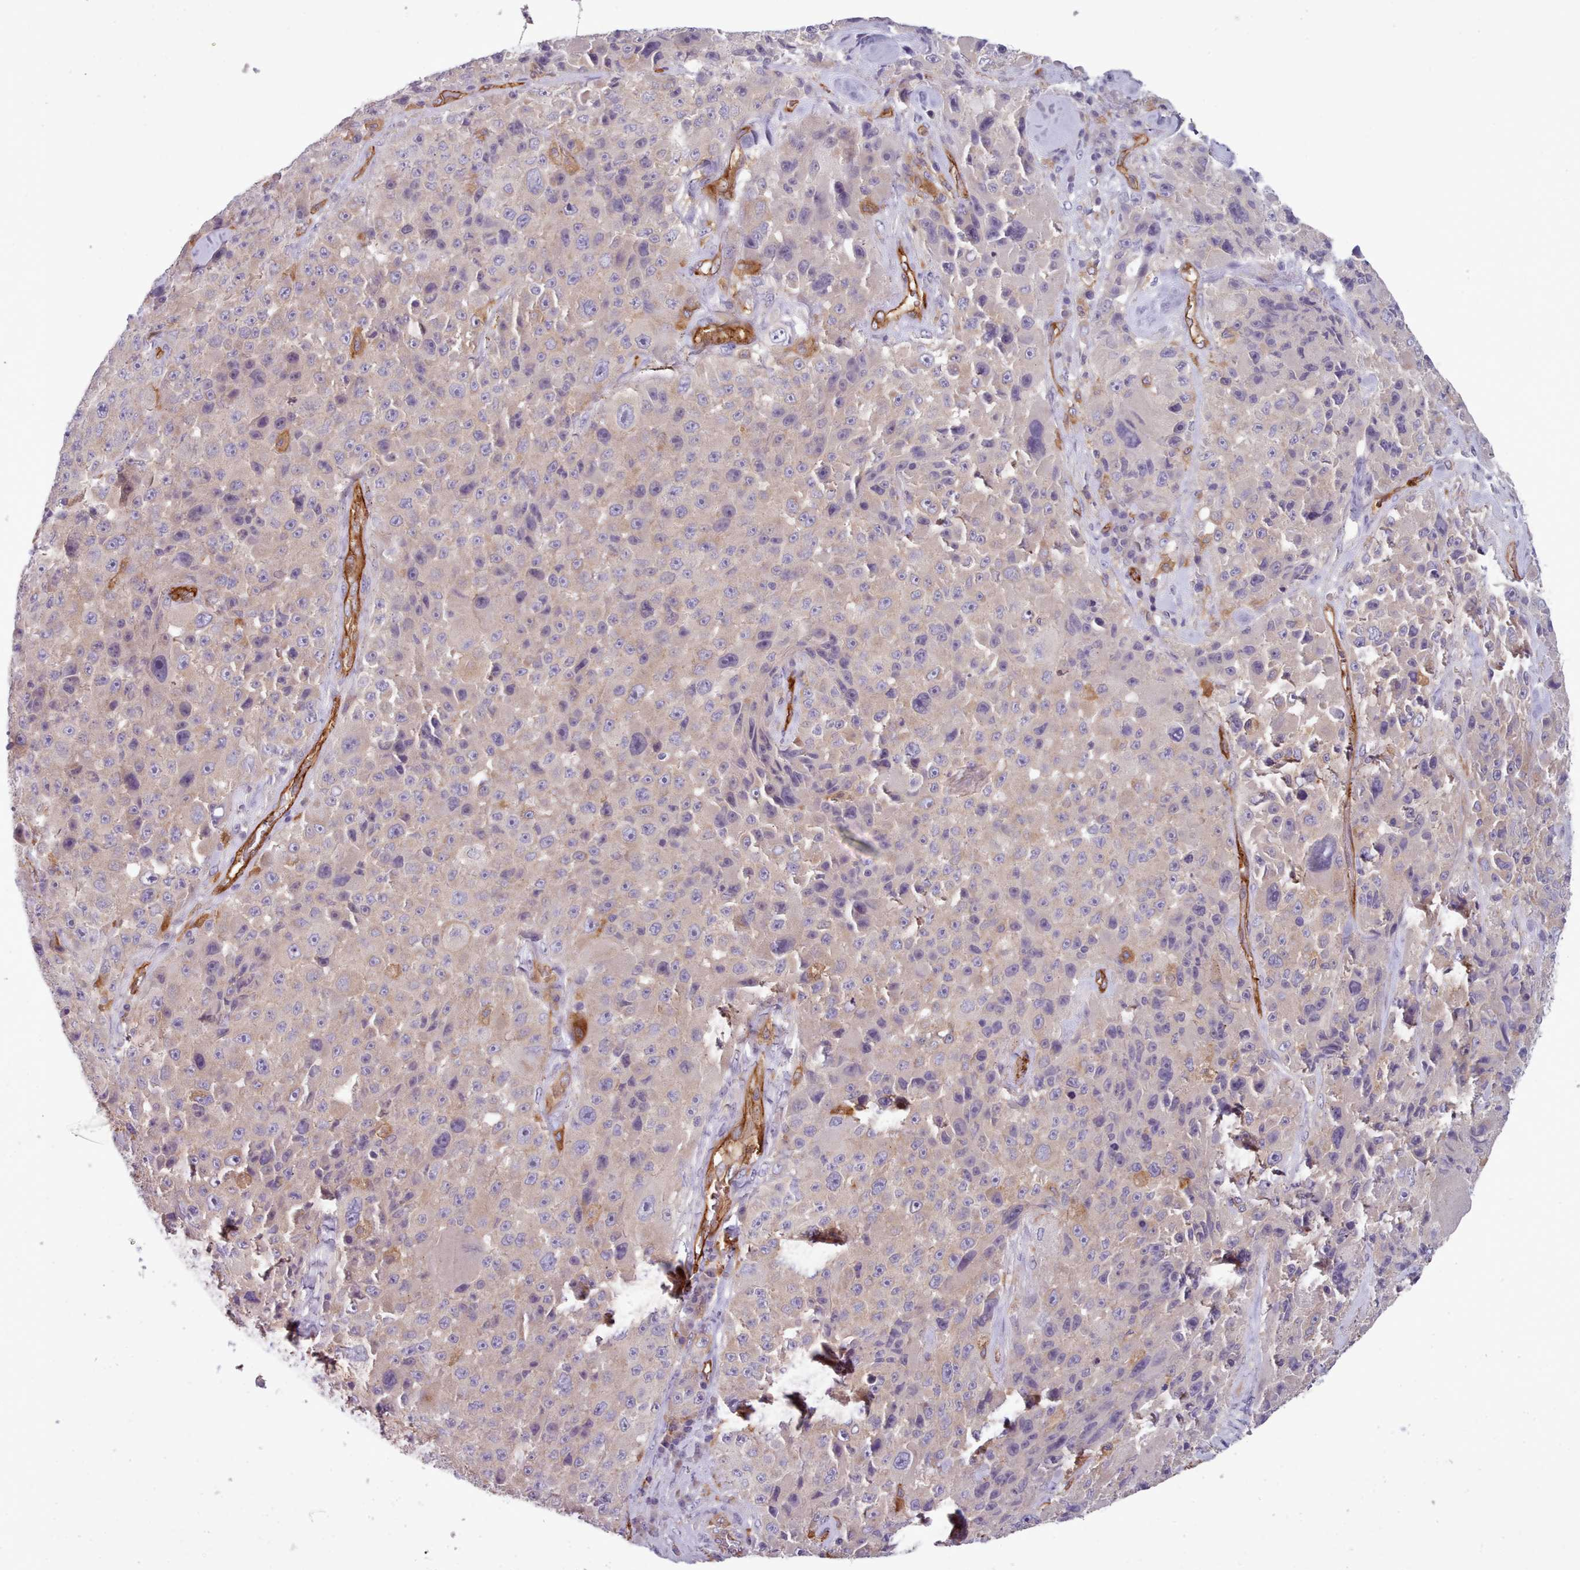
{"staining": {"intensity": "weak", "quantity": "25%-75%", "location": "cytoplasmic/membranous"}, "tissue": "melanoma", "cell_type": "Tumor cells", "image_type": "cancer", "snomed": [{"axis": "morphology", "description": "Malignant melanoma, Metastatic site"}, {"axis": "topography", "description": "Lymph node"}], "caption": "Approximately 25%-75% of tumor cells in malignant melanoma (metastatic site) display weak cytoplasmic/membranous protein staining as visualized by brown immunohistochemical staining.", "gene": "CD300LF", "patient": {"sex": "male", "age": 62}}